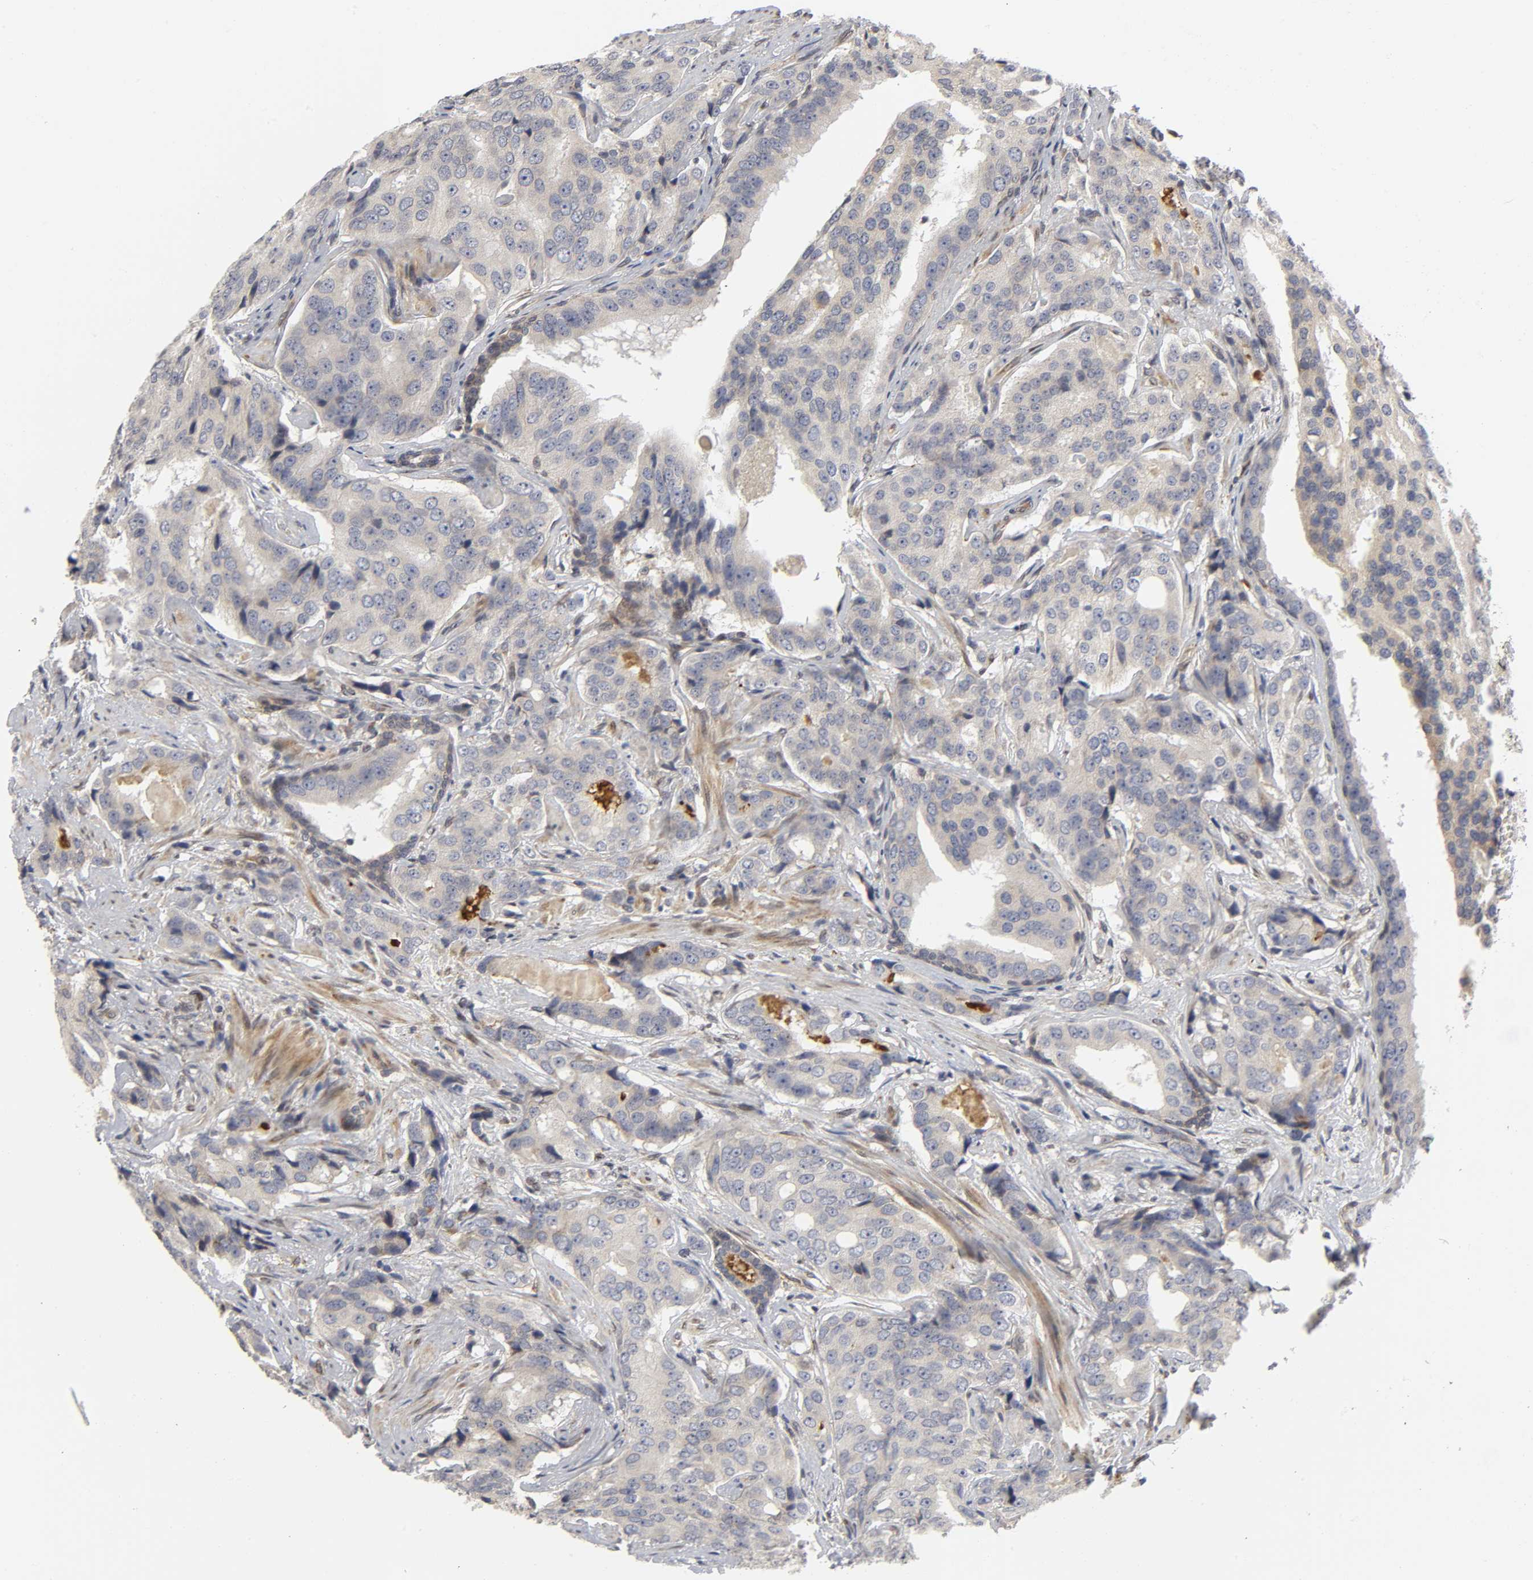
{"staining": {"intensity": "weak", "quantity": "<25%", "location": "cytoplasmic/membranous"}, "tissue": "prostate cancer", "cell_type": "Tumor cells", "image_type": "cancer", "snomed": [{"axis": "morphology", "description": "Adenocarcinoma, High grade"}, {"axis": "topography", "description": "Prostate"}], "caption": "Protein analysis of prostate cancer (high-grade adenocarcinoma) shows no significant staining in tumor cells. Nuclei are stained in blue.", "gene": "ASB6", "patient": {"sex": "male", "age": 58}}